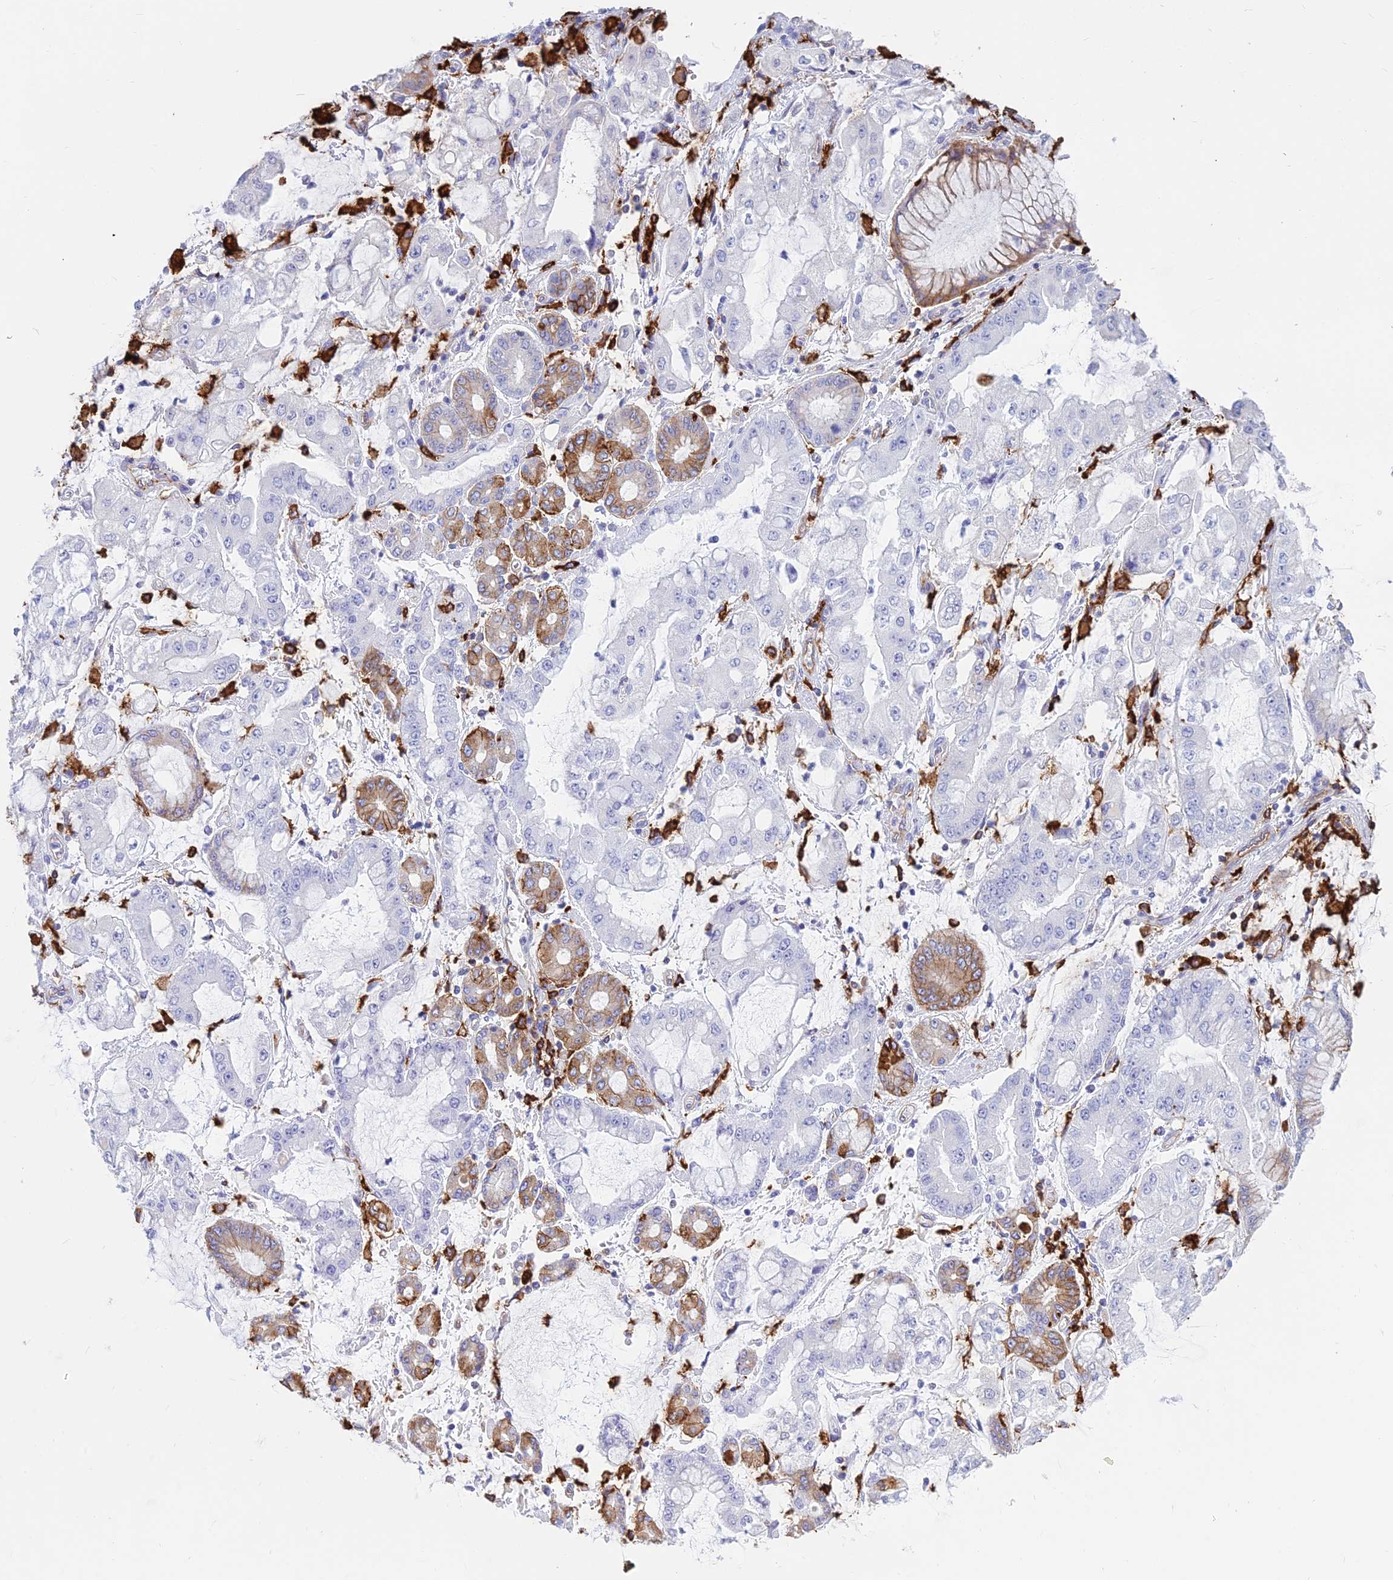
{"staining": {"intensity": "negative", "quantity": "none", "location": "none"}, "tissue": "stomach cancer", "cell_type": "Tumor cells", "image_type": "cancer", "snomed": [{"axis": "morphology", "description": "Adenocarcinoma, NOS"}, {"axis": "topography", "description": "Stomach"}], "caption": "An immunohistochemistry micrograph of stomach adenocarcinoma is shown. There is no staining in tumor cells of stomach adenocarcinoma.", "gene": "HLA-DRB1", "patient": {"sex": "male", "age": 76}}